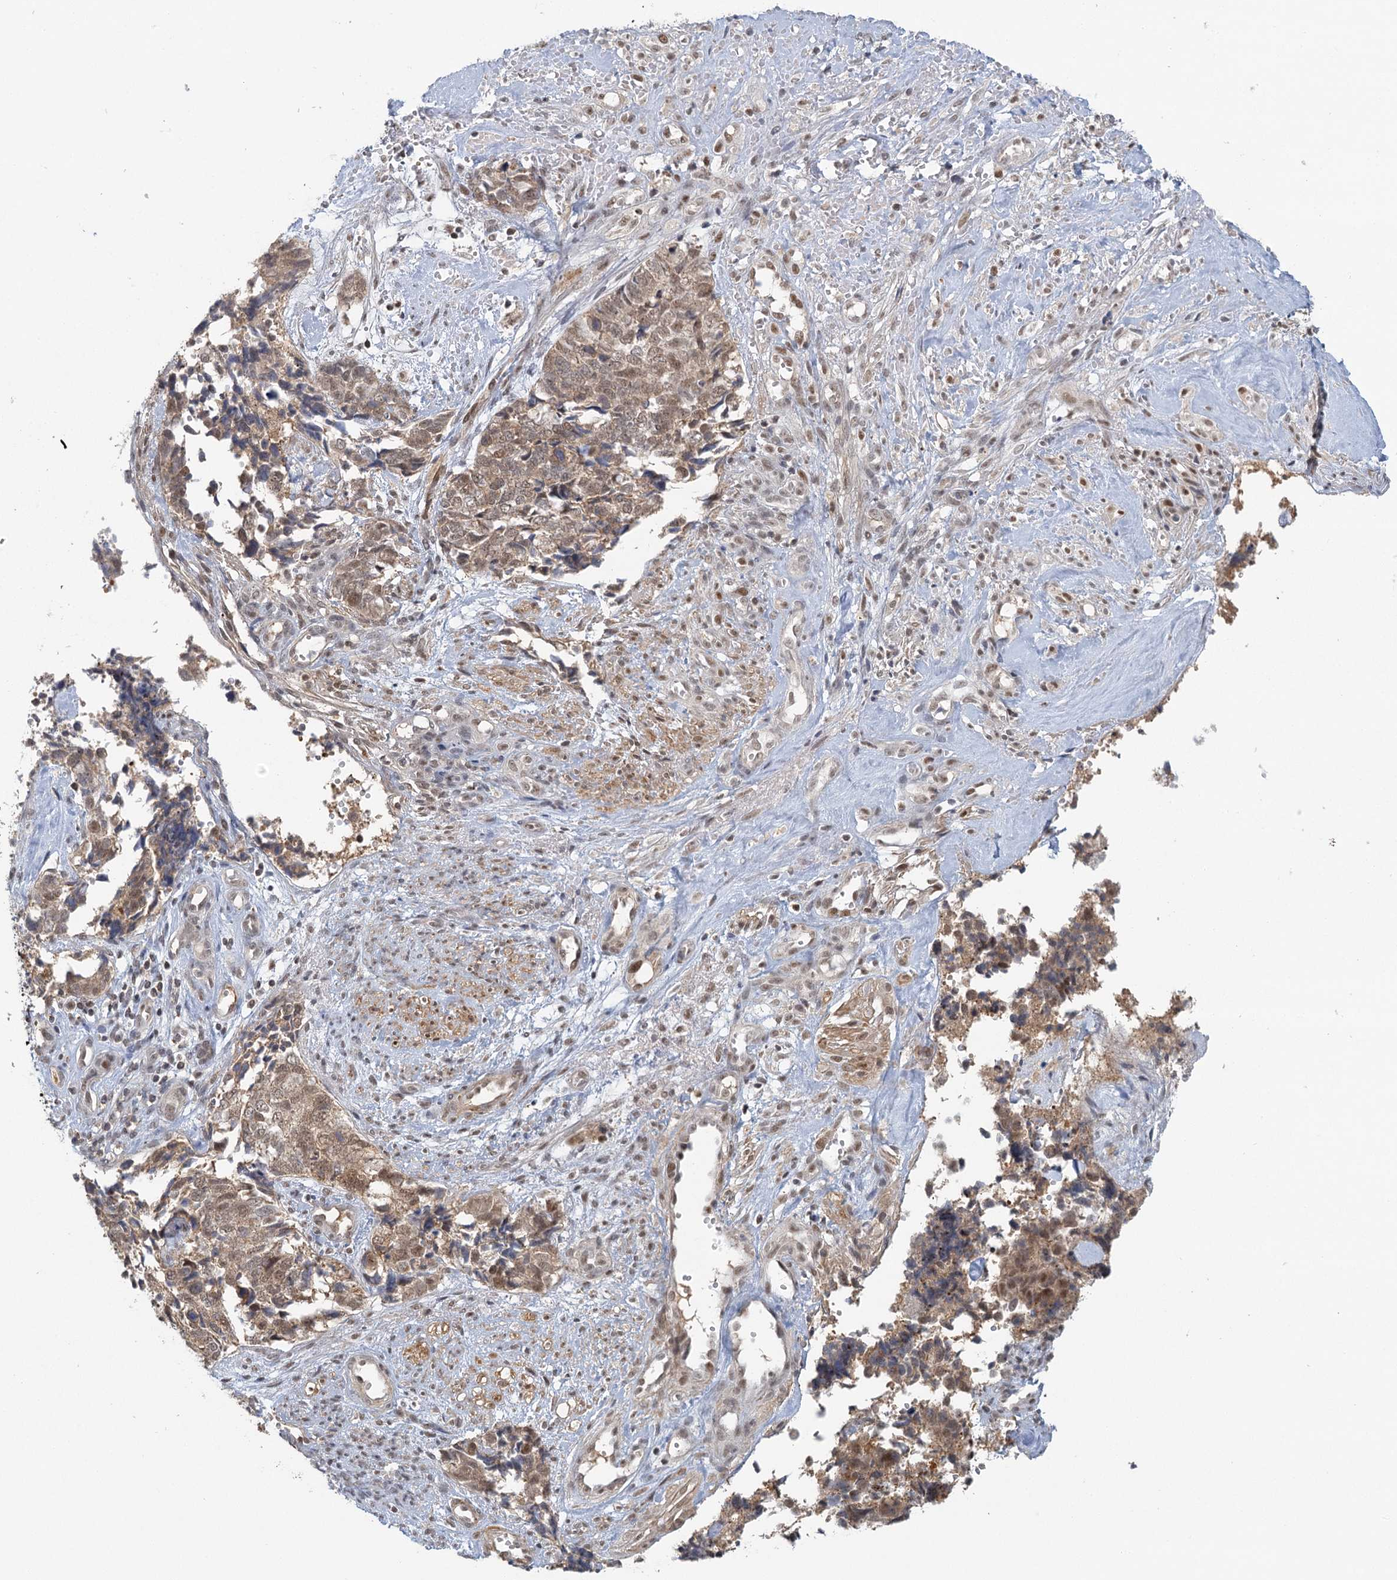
{"staining": {"intensity": "weak", "quantity": ">75%", "location": "cytoplasmic/membranous,nuclear"}, "tissue": "cervical cancer", "cell_type": "Tumor cells", "image_type": "cancer", "snomed": [{"axis": "morphology", "description": "Squamous cell carcinoma, NOS"}, {"axis": "topography", "description": "Cervix"}], "caption": "Immunohistochemistry of cervical cancer displays low levels of weak cytoplasmic/membranous and nuclear expression in approximately >75% of tumor cells. (DAB (3,3'-diaminobenzidine) = brown stain, brightfield microscopy at high magnification).", "gene": "GPATCH11", "patient": {"sex": "female", "age": 63}}